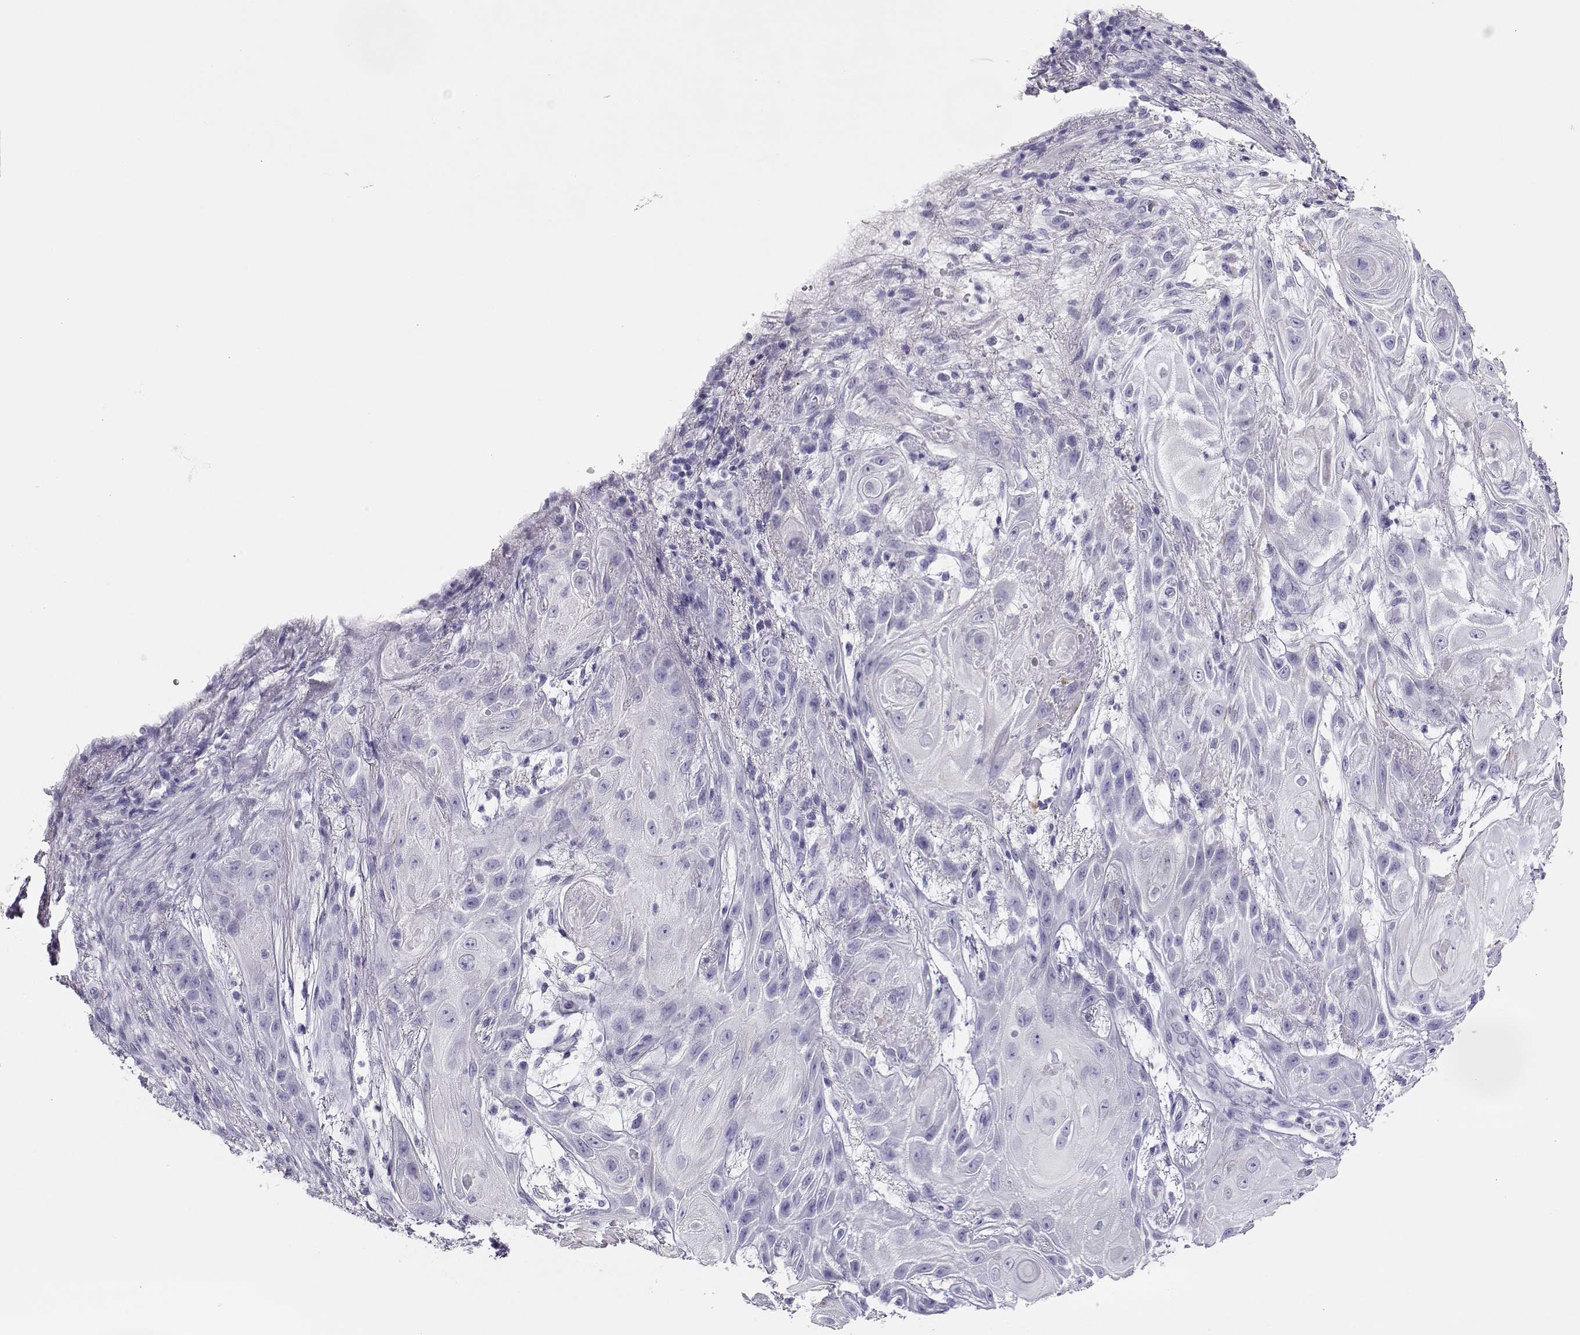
{"staining": {"intensity": "negative", "quantity": "none", "location": "none"}, "tissue": "skin cancer", "cell_type": "Tumor cells", "image_type": "cancer", "snomed": [{"axis": "morphology", "description": "Squamous cell carcinoma, NOS"}, {"axis": "topography", "description": "Skin"}], "caption": "This is an immunohistochemistry (IHC) micrograph of human skin squamous cell carcinoma. There is no staining in tumor cells.", "gene": "CRX", "patient": {"sex": "male", "age": 62}}